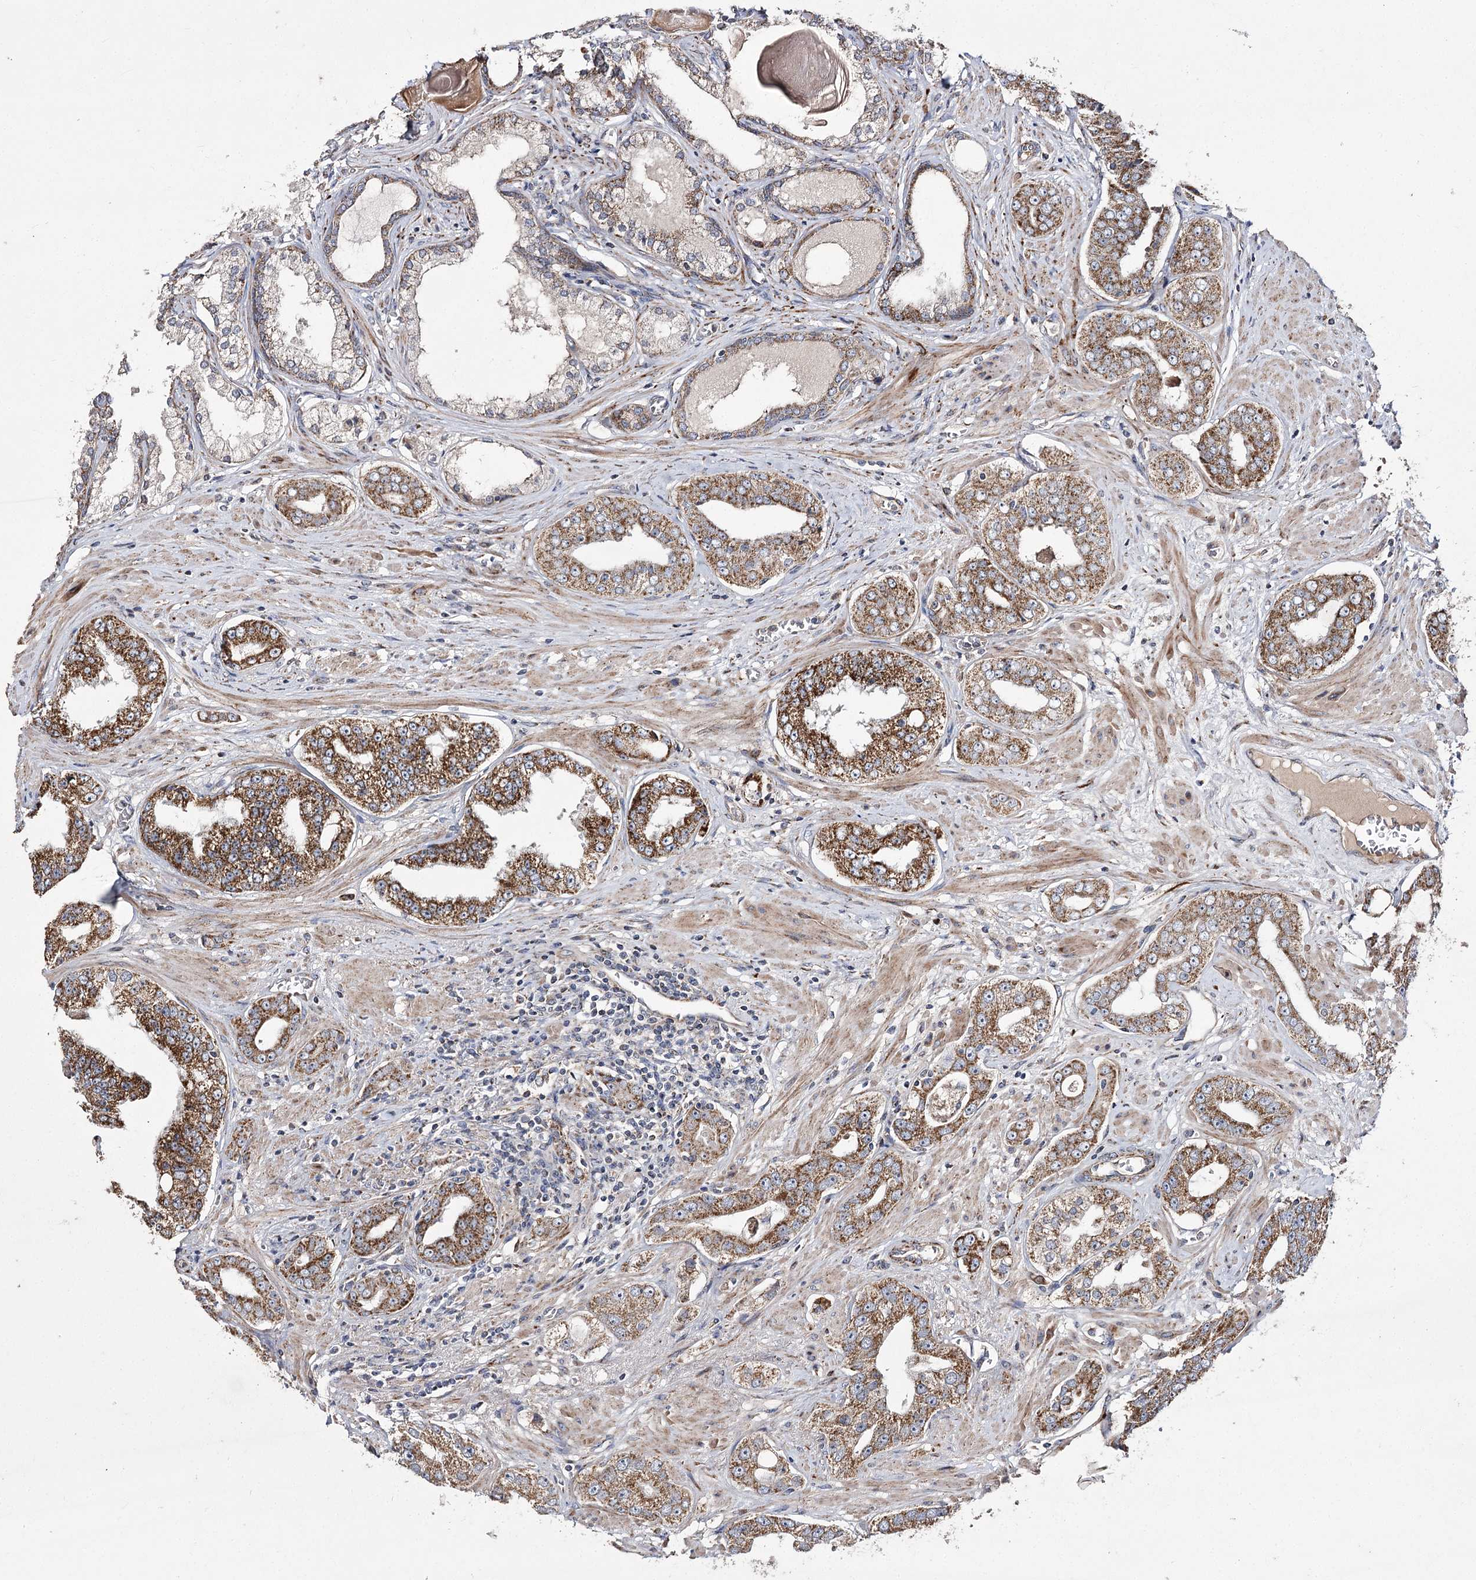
{"staining": {"intensity": "moderate", "quantity": ">75%", "location": "cytoplasmic/membranous"}, "tissue": "prostate cancer", "cell_type": "Tumor cells", "image_type": "cancer", "snomed": [{"axis": "morphology", "description": "Adenocarcinoma, High grade"}, {"axis": "topography", "description": "Prostate"}], "caption": "The micrograph exhibits immunohistochemical staining of prostate cancer (adenocarcinoma (high-grade)). There is moderate cytoplasmic/membranous positivity is identified in about >75% of tumor cells. The staining was performed using DAB (3,3'-diaminobenzidine) to visualize the protein expression in brown, while the nuclei were stained in blue with hematoxylin (Magnification: 20x).", "gene": "NADK2", "patient": {"sex": "male", "age": 71}}